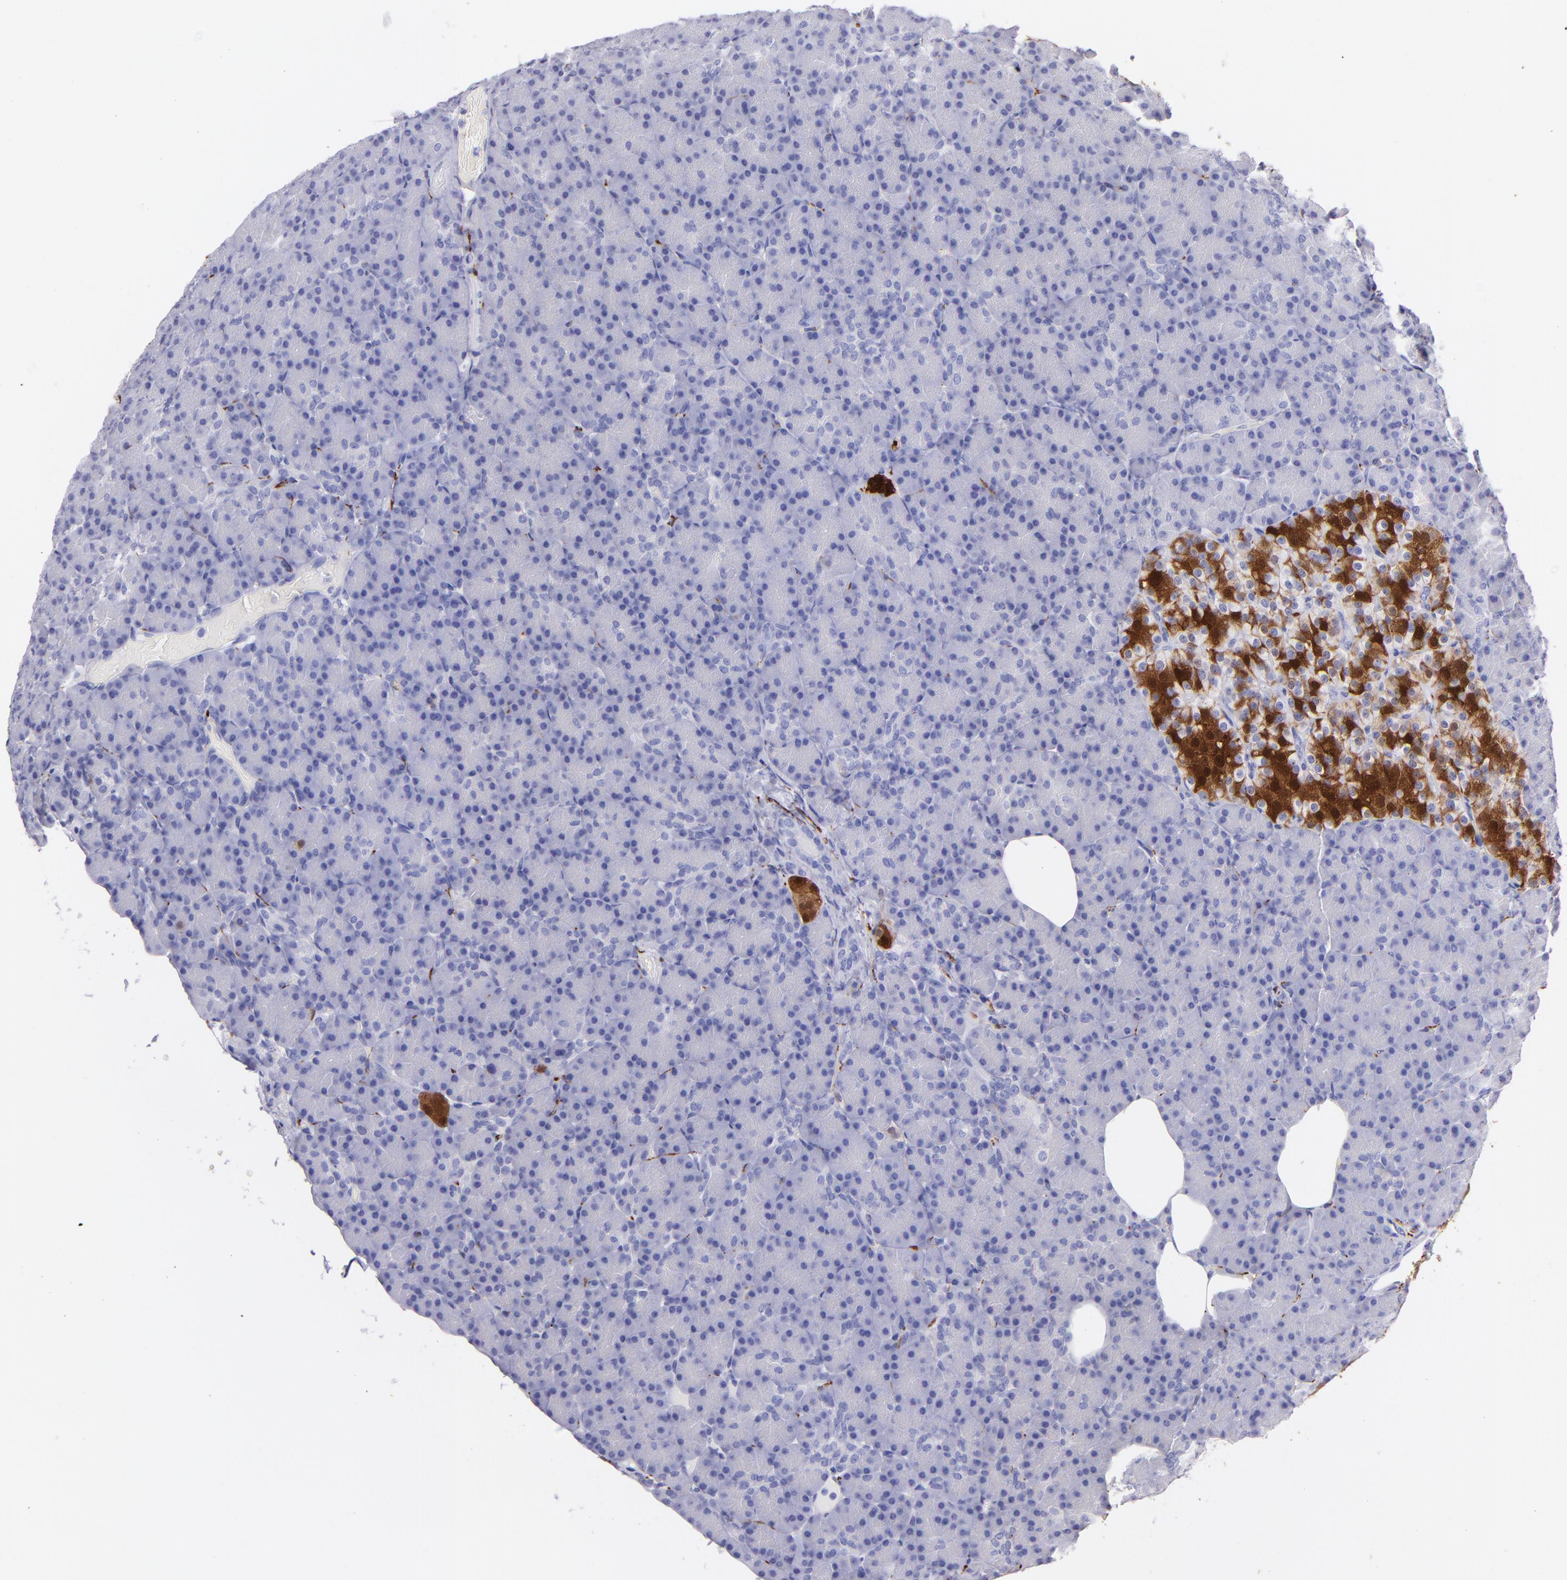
{"staining": {"intensity": "negative", "quantity": "none", "location": "none"}, "tissue": "pancreas", "cell_type": "Exocrine glandular cells", "image_type": "normal", "snomed": [{"axis": "morphology", "description": "Normal tissue, NOS"}, {"axis": "topography", "description": "Pancreas"}], "caption": "This is an immunohistochemistry histopathology image of normal human pancreas. There is no expression in exocrine glandular cells.", "gene": "UCHL1", "patient": {"sex": "female", "age": 43}}